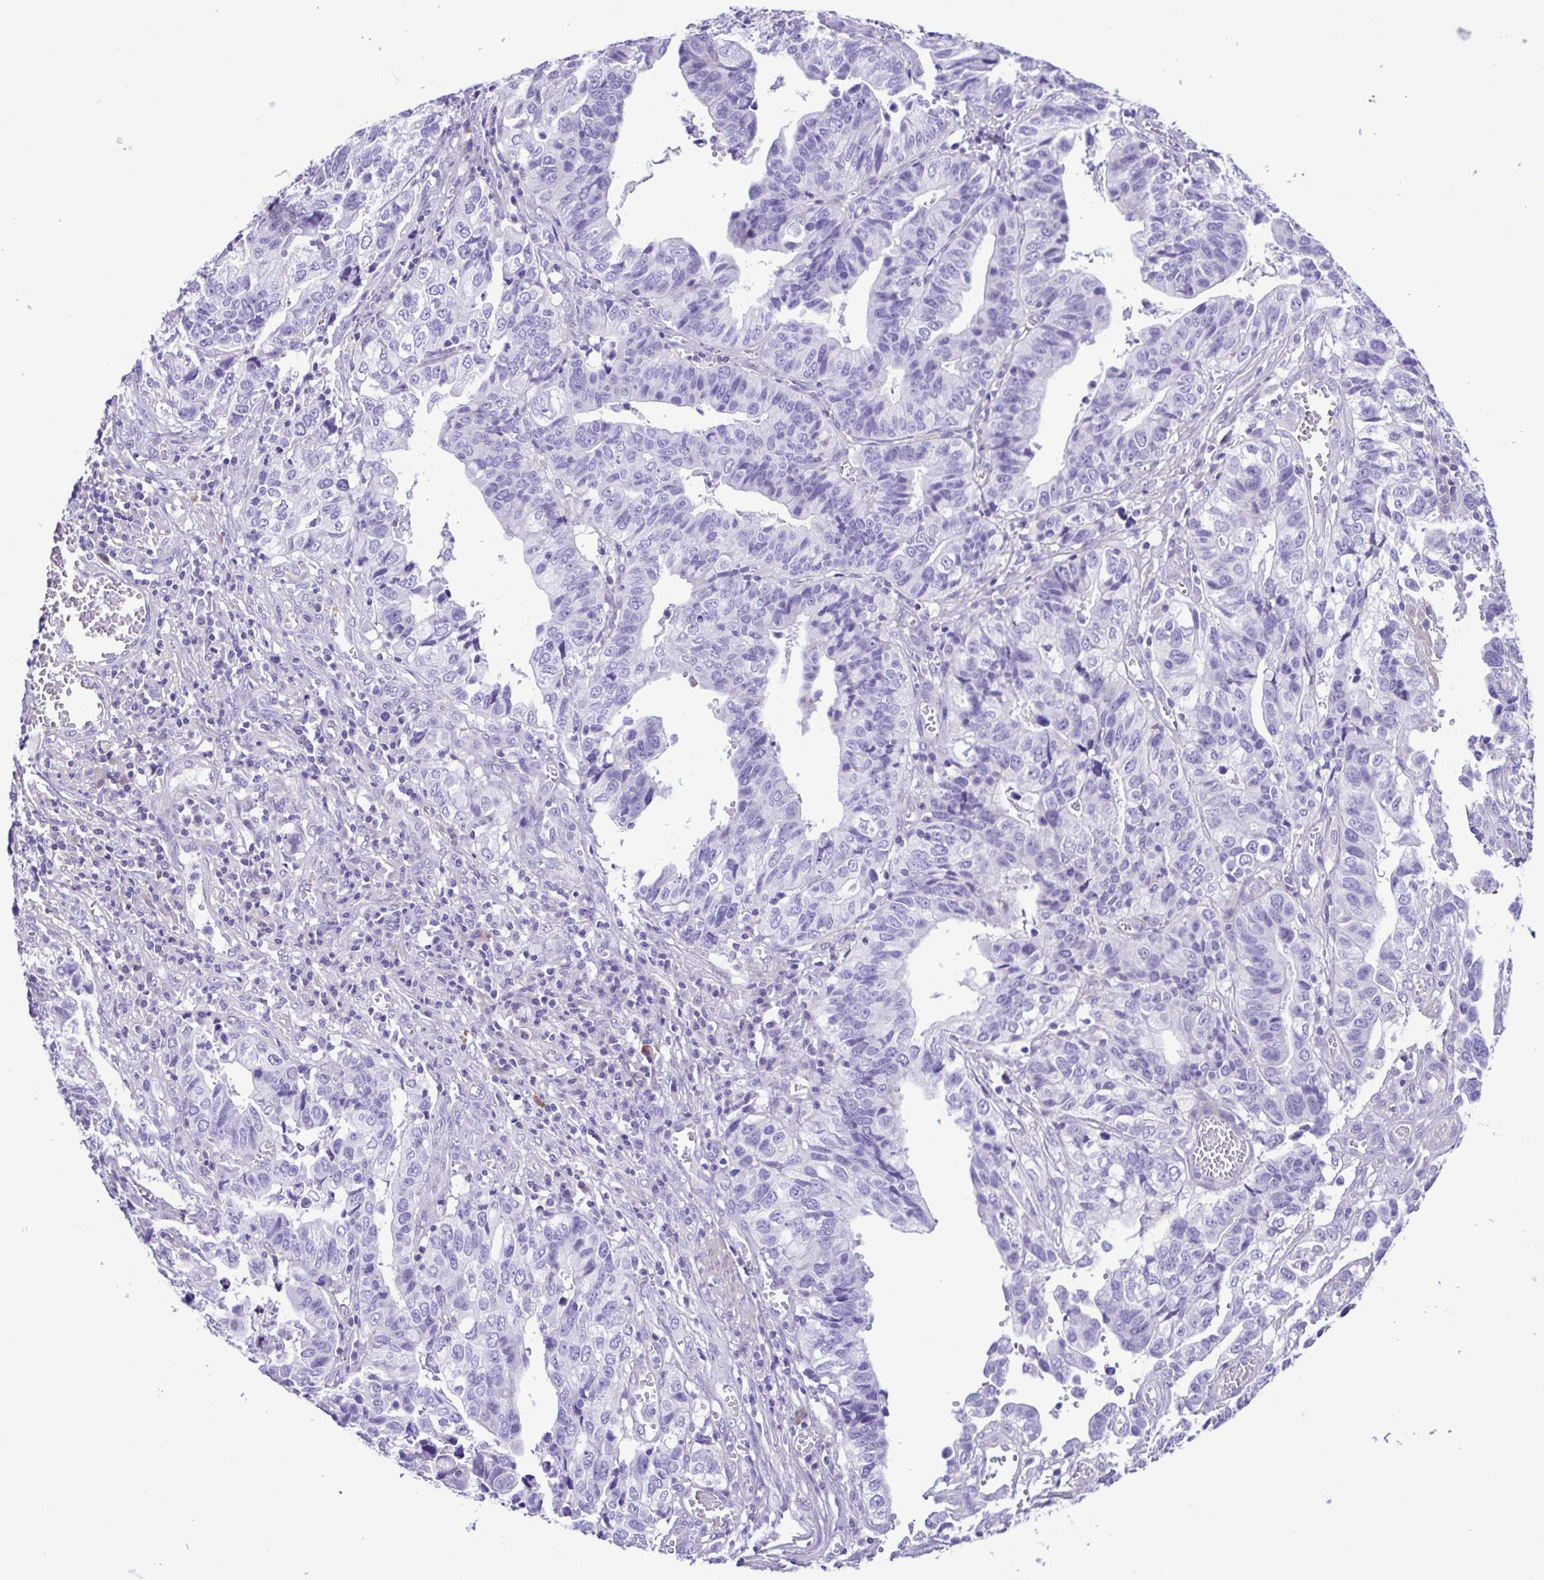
{"staining": {"intensity": "negative", "quantity": "none", "location": "none"}, "tissue": "stomach cancer", "cell_type": "Tumor cells", "image_type": "cancer", "snomed": [{"axis": "morphology", "description": "Adenocarcinoma, NOS"}, {"axis": "topography", "description": "Stomach, upper"}], "caption": "This histopathology image is of stomach cancer (adenocarcinoma) stained with IHC to label a protein in brown with the nuclei are counter-stained blue. There is no positivity in tumor cells.", "gene": "ISM2", "patient": {"sex": "female", "age": 67}}